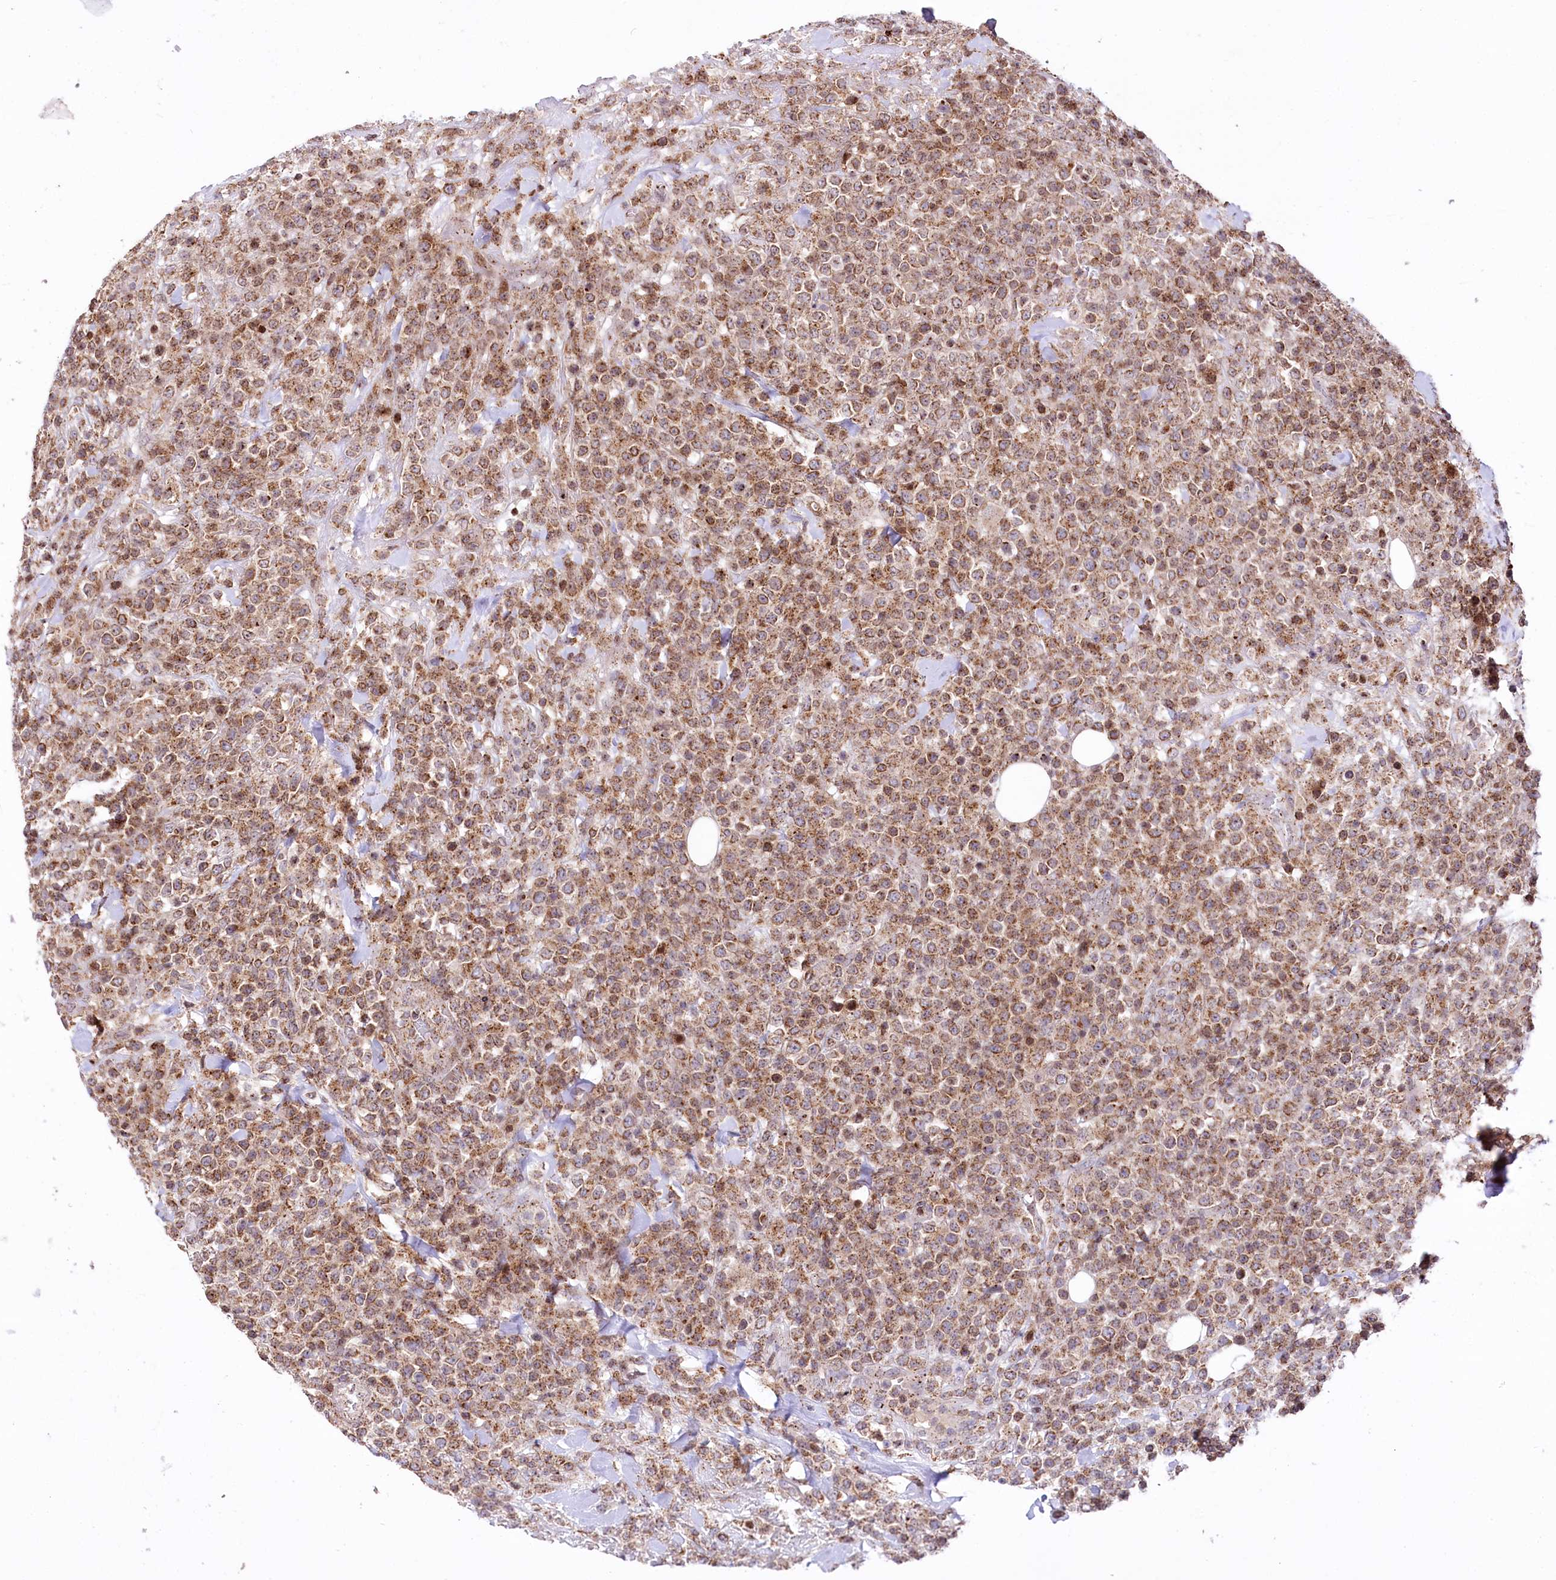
{"staining": {"intensity": "moderate", "quantity": ">75%", "location": "cytoplasmic/membranous"}, "tissue": "lymphoma", "cell_type": "Tumor cells", "image_type": "cancer", "snomed": [{"axis": "morphology", "description": "Malignant lymphoma, non-Hodgkin's type, High grade"}, {"axis": "topography", "description": "Colon"}], "caption": "Immunohistochemistry image of neoplastic tissue: human high-grade malignant lymphoma, non-Hodgkin's type stained using immunohistochemistry shows medium levels of moderate protein expression localized specifically in the cytoplasmic/membranous of tumor cells, appearing as a cytoplasmic/membranous brown color.", "gene": "ZFYVE27", "patient": {"sex": "female", "age": 53}}